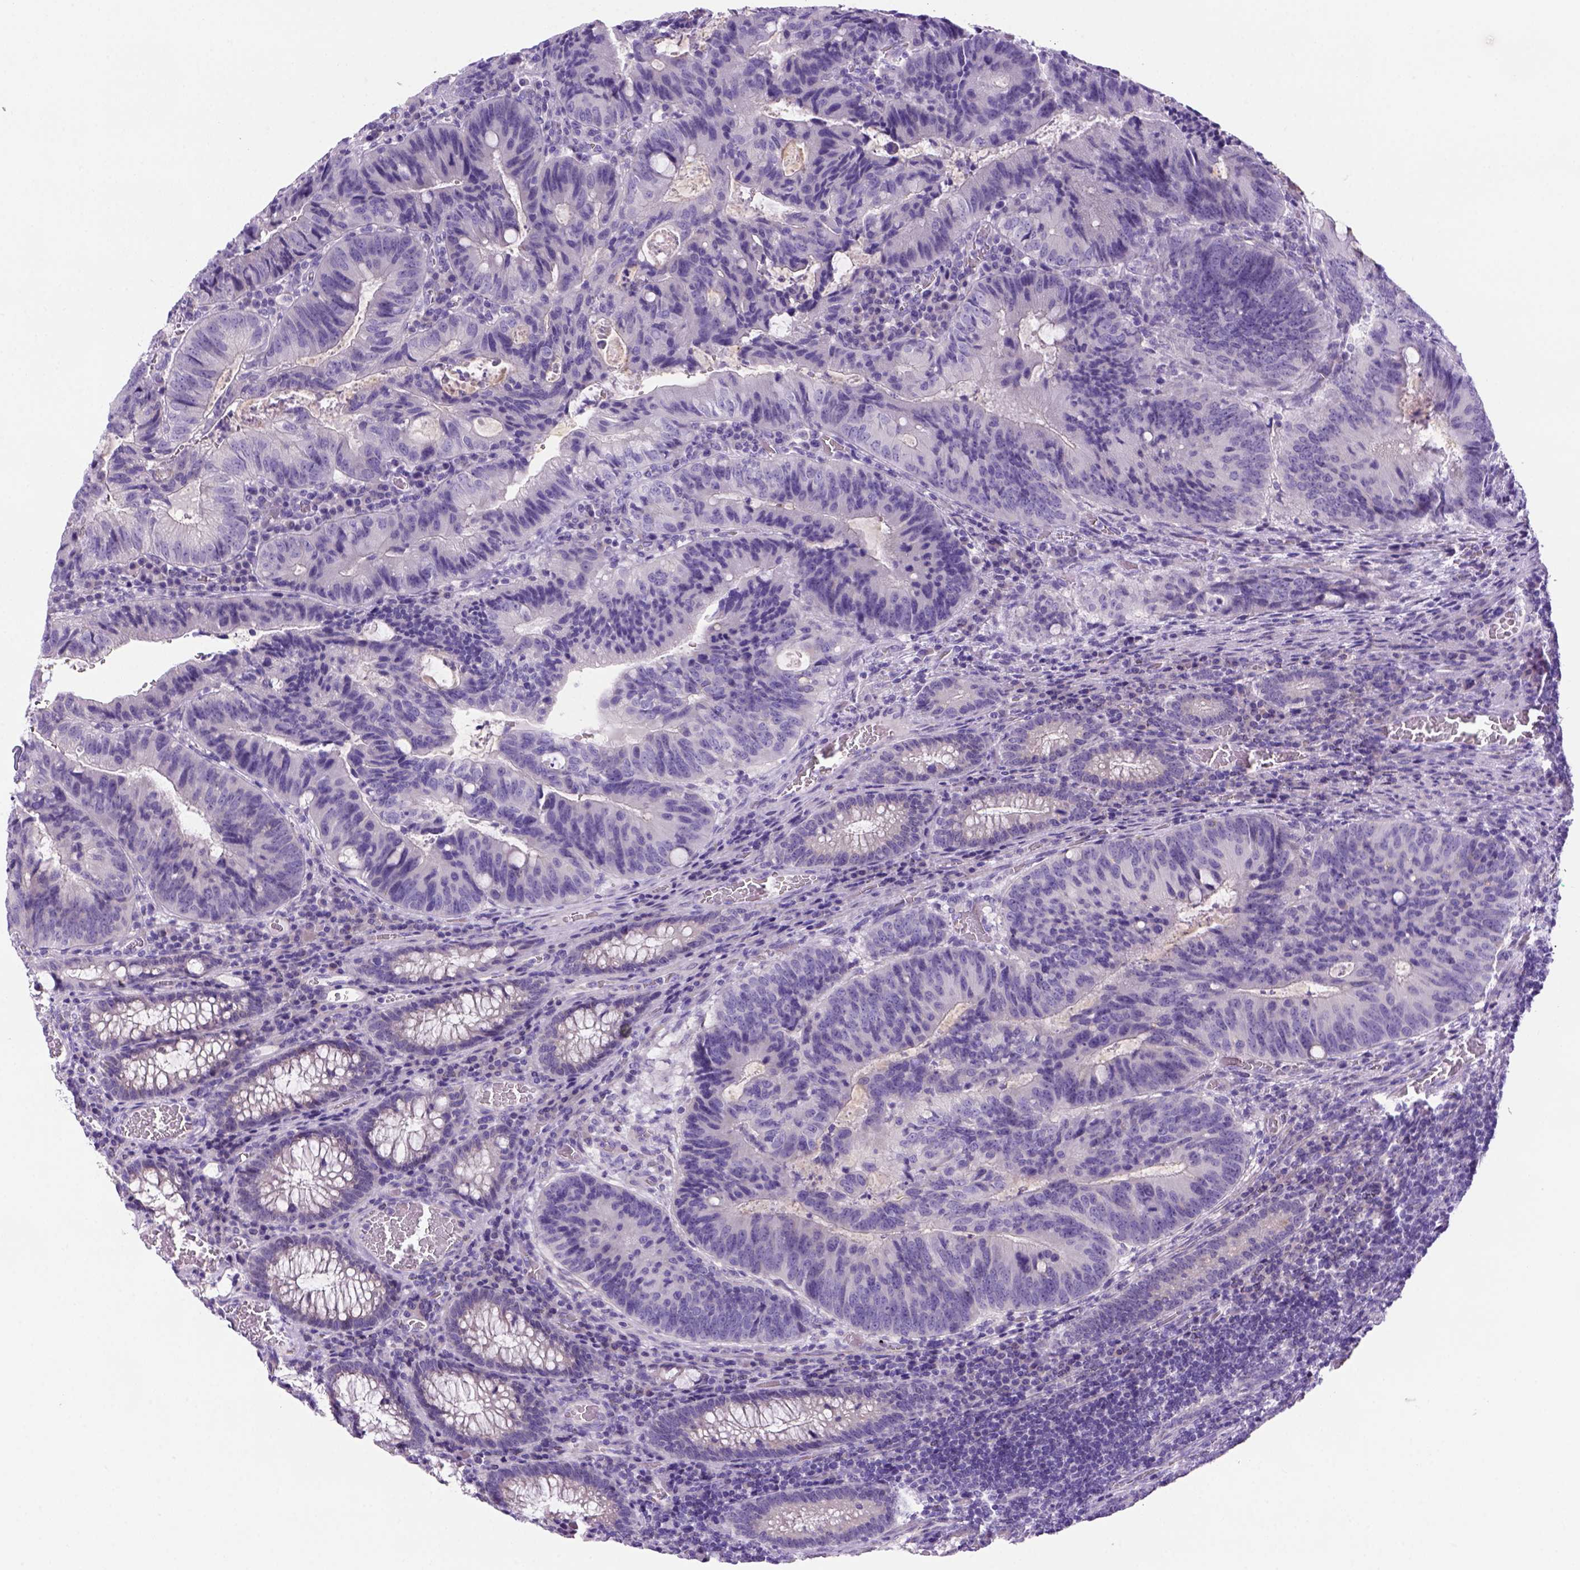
{"staining": {"intensity": "negative", "quantity": "none", "location": "none"}, "tissue": "colorectal cancer", "cell_type": "Tumor cells", "image_type": "cancer", "snomed": [{"axis": "morphology", "description": "Adenocarcinoma, NOS"}, {"axis": "topography", "description": "Colon"}], "caption": "A high-resolution micrograph shows immunohistochemistry staining of adenocarcinoma (colorectal), which displays no significant expression in tumor cells.", "gene": "DNAH11", "patient": {"sex": "male", "age": 67}}